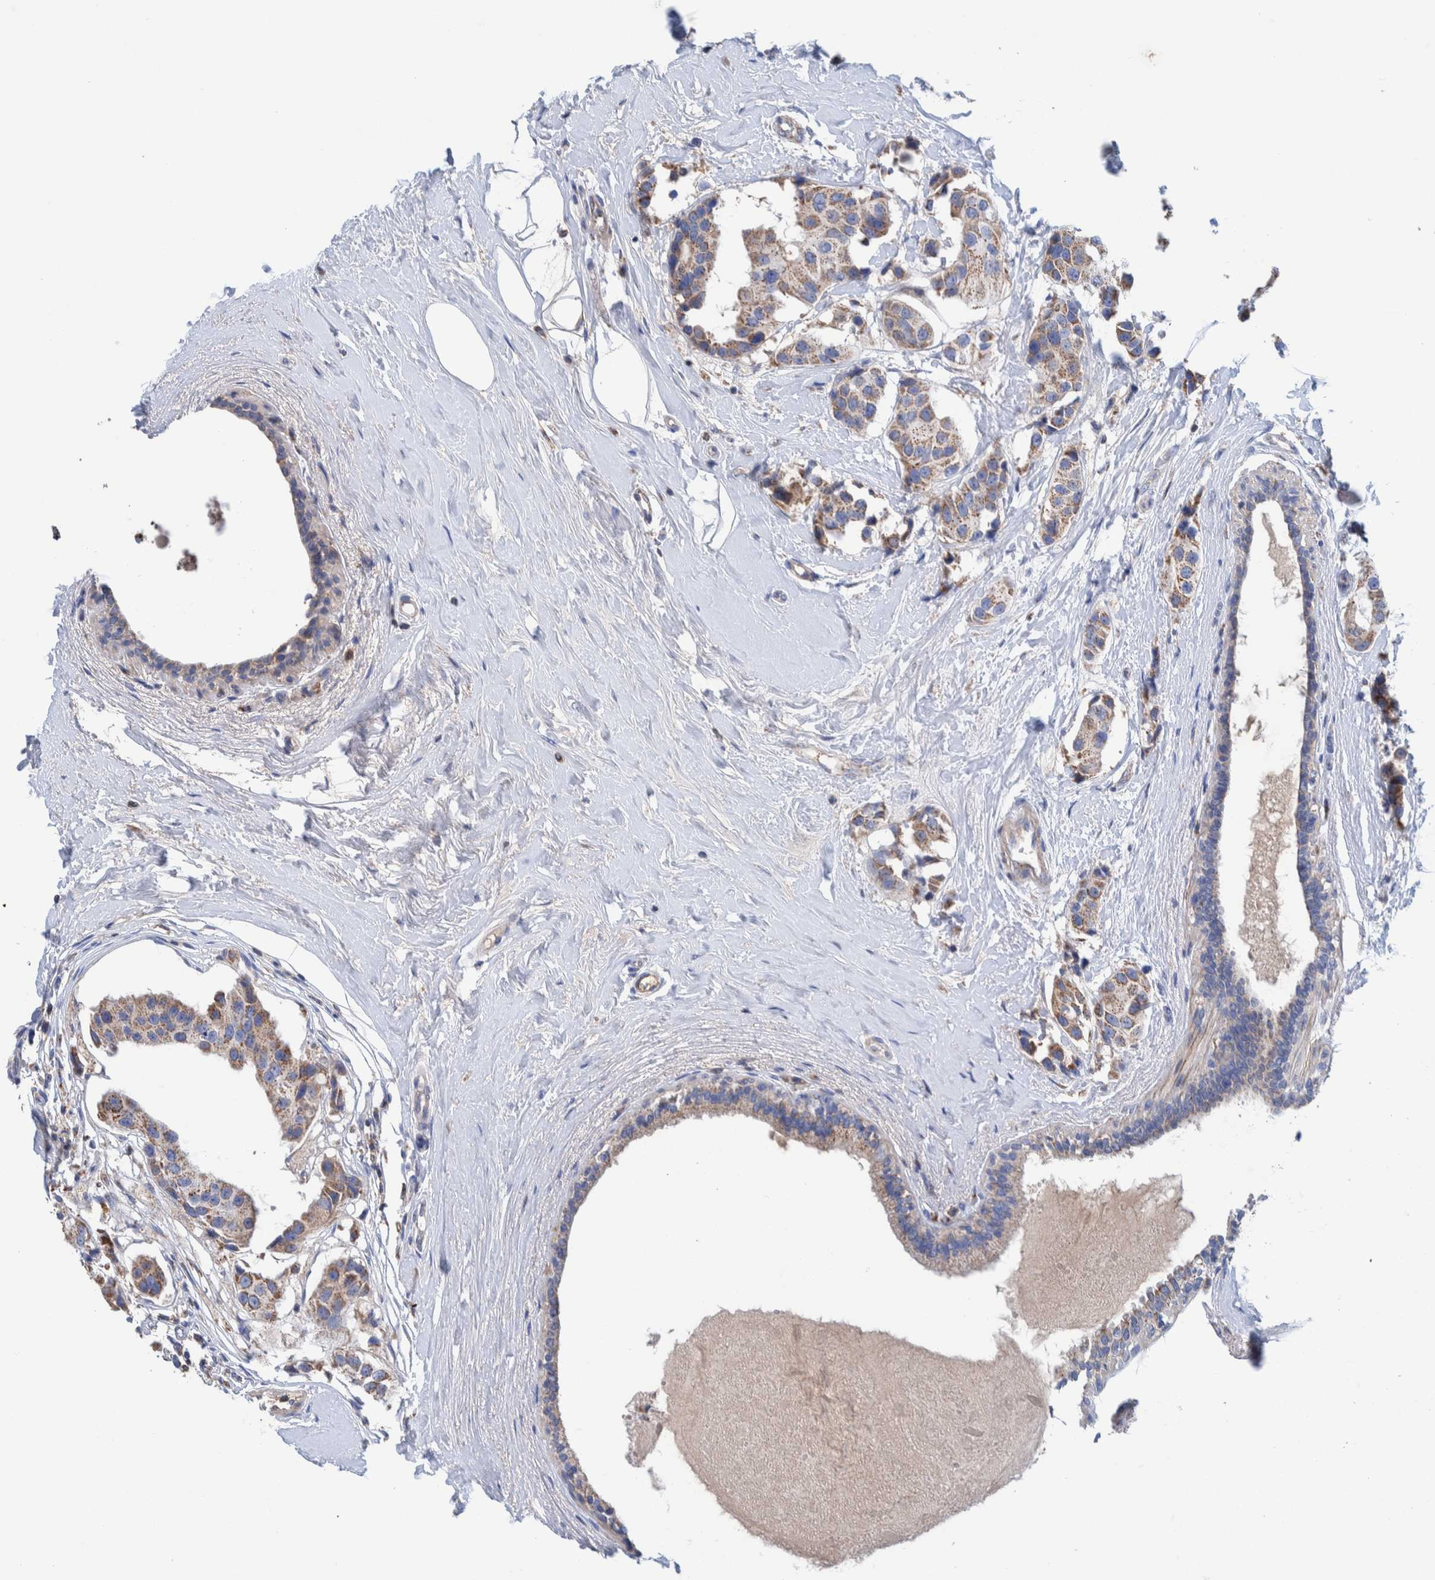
{"staining": {"intensity": "moderate", "quantity": ">75%", "location": "cytoplasmic/membranous"}, "tissue": "breast cancer", "cell_type": "Tumor cells", "image_type": "cancer", "snomed": [{"axis": "morphology", "description": "Normal tissue, NOS"}, {"axis": "morphology", "description": "Duct carcinoma"}, {"axis": "topography", "description": "Breast"}], "caption": "Protein staining of breast cancer tissue exhibits moderate cytoplasmic/membranous staining in about >75% of tumor cells. (DAB (3,3'-diaminobenzidine) = brown stain, brightfield microscopy at high magnification).", "gene": "DECR1", "patient": {"sex": "female", "age": 39}}